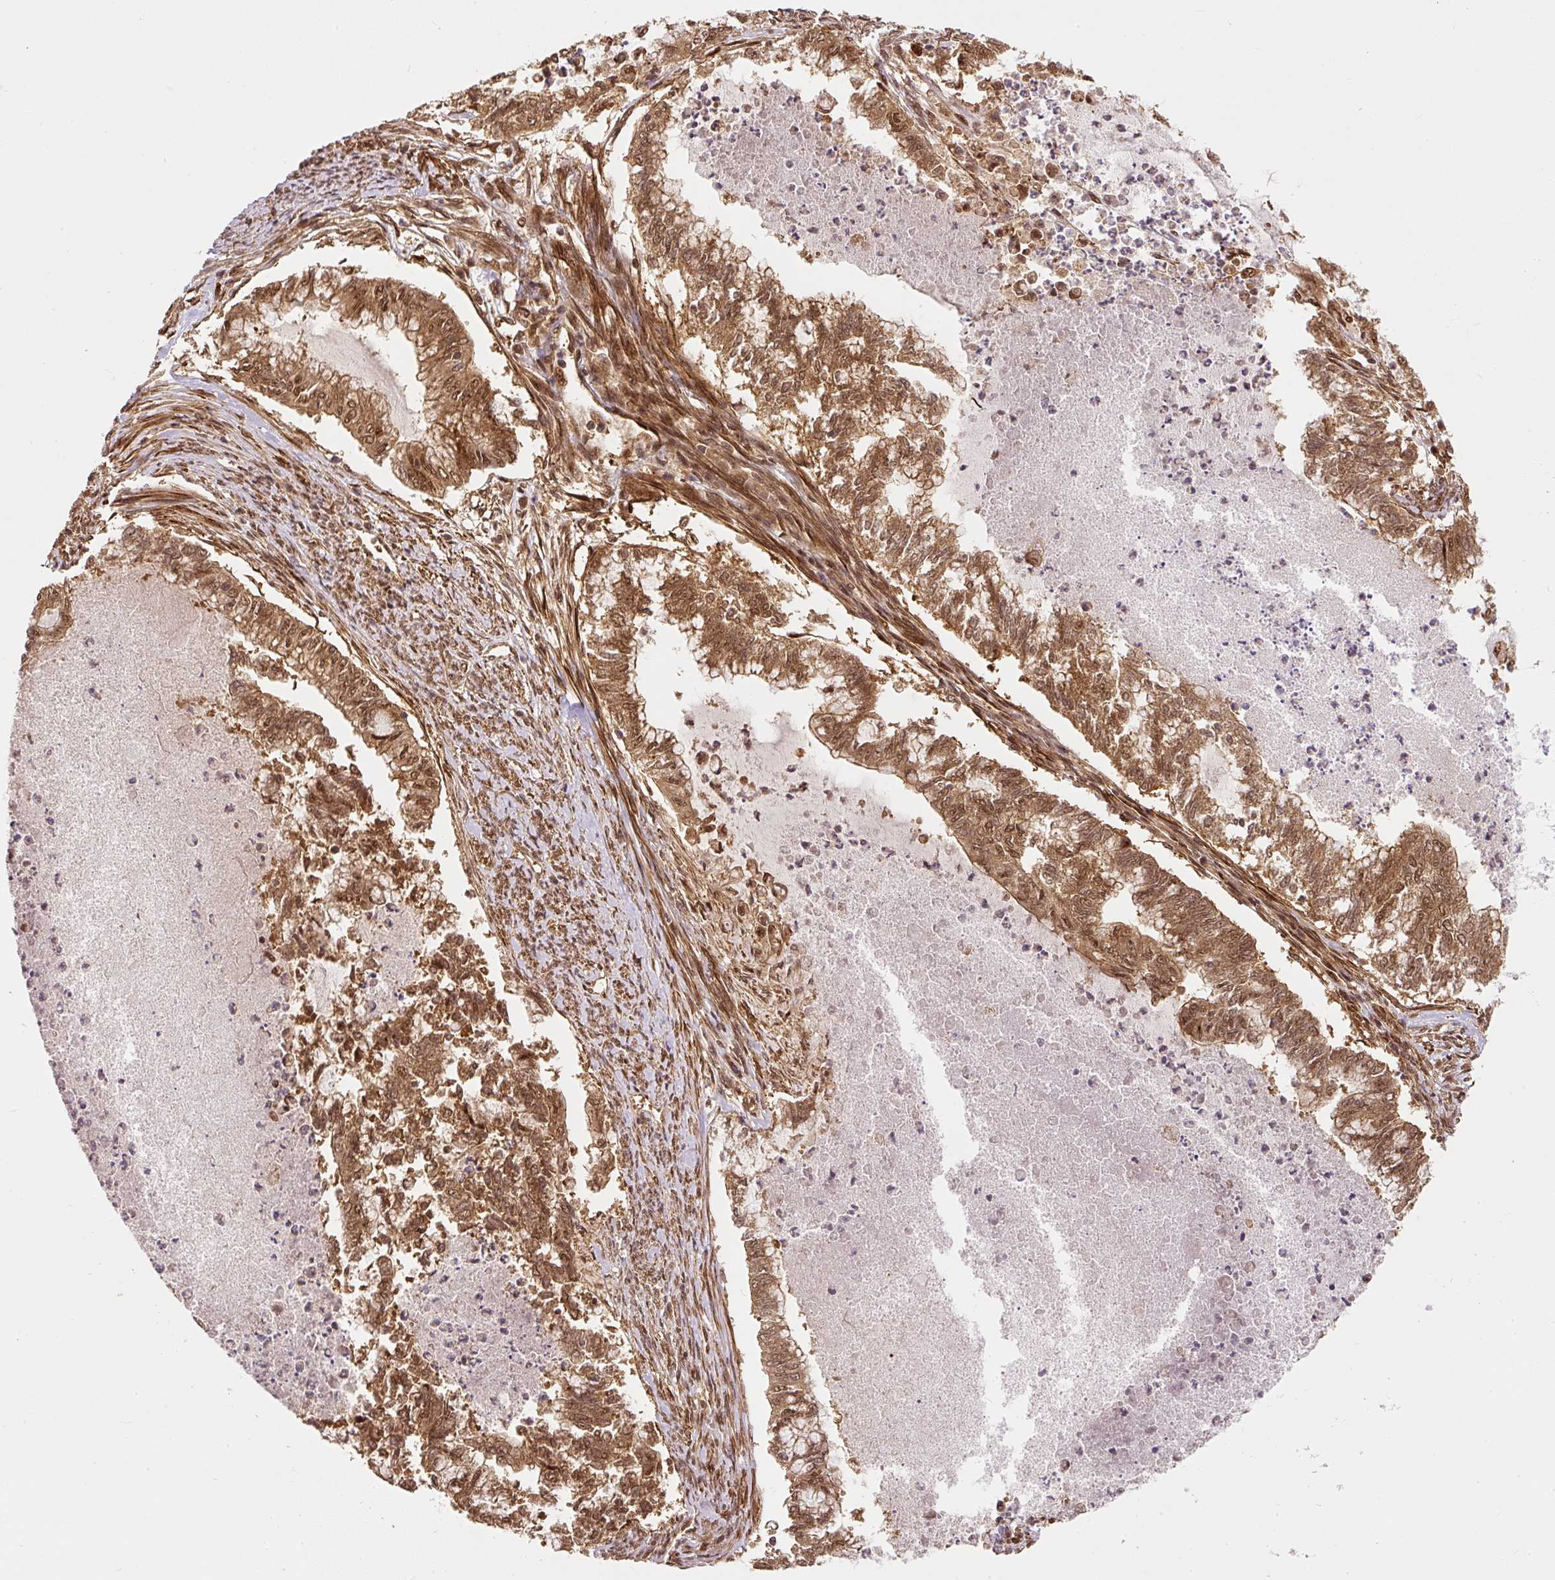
{"staining": {"intensity": "moderate", "quantity": ">75%", "location": "cytoplasmic/membranous,nuclear"}, "tissue": "endometrial cancer", "cell_type": "Tumor cells", "image_type": "cancer", "snomed": [{"axis": "morphology", "description": "Adenocarcinoma, NOS"}, {"axis": "topography", "description": "Endometrium"}], "caption": "Approximately >75% of tumor cells in adenocarcinoma (endometrial) demonstrate moderate cytoplasmic/membranous and nuclear protein staining as visualized by brown immunohistochemical staining.", "gene": "PSMD1", "patient": {"sex": "female", "age": 79}}